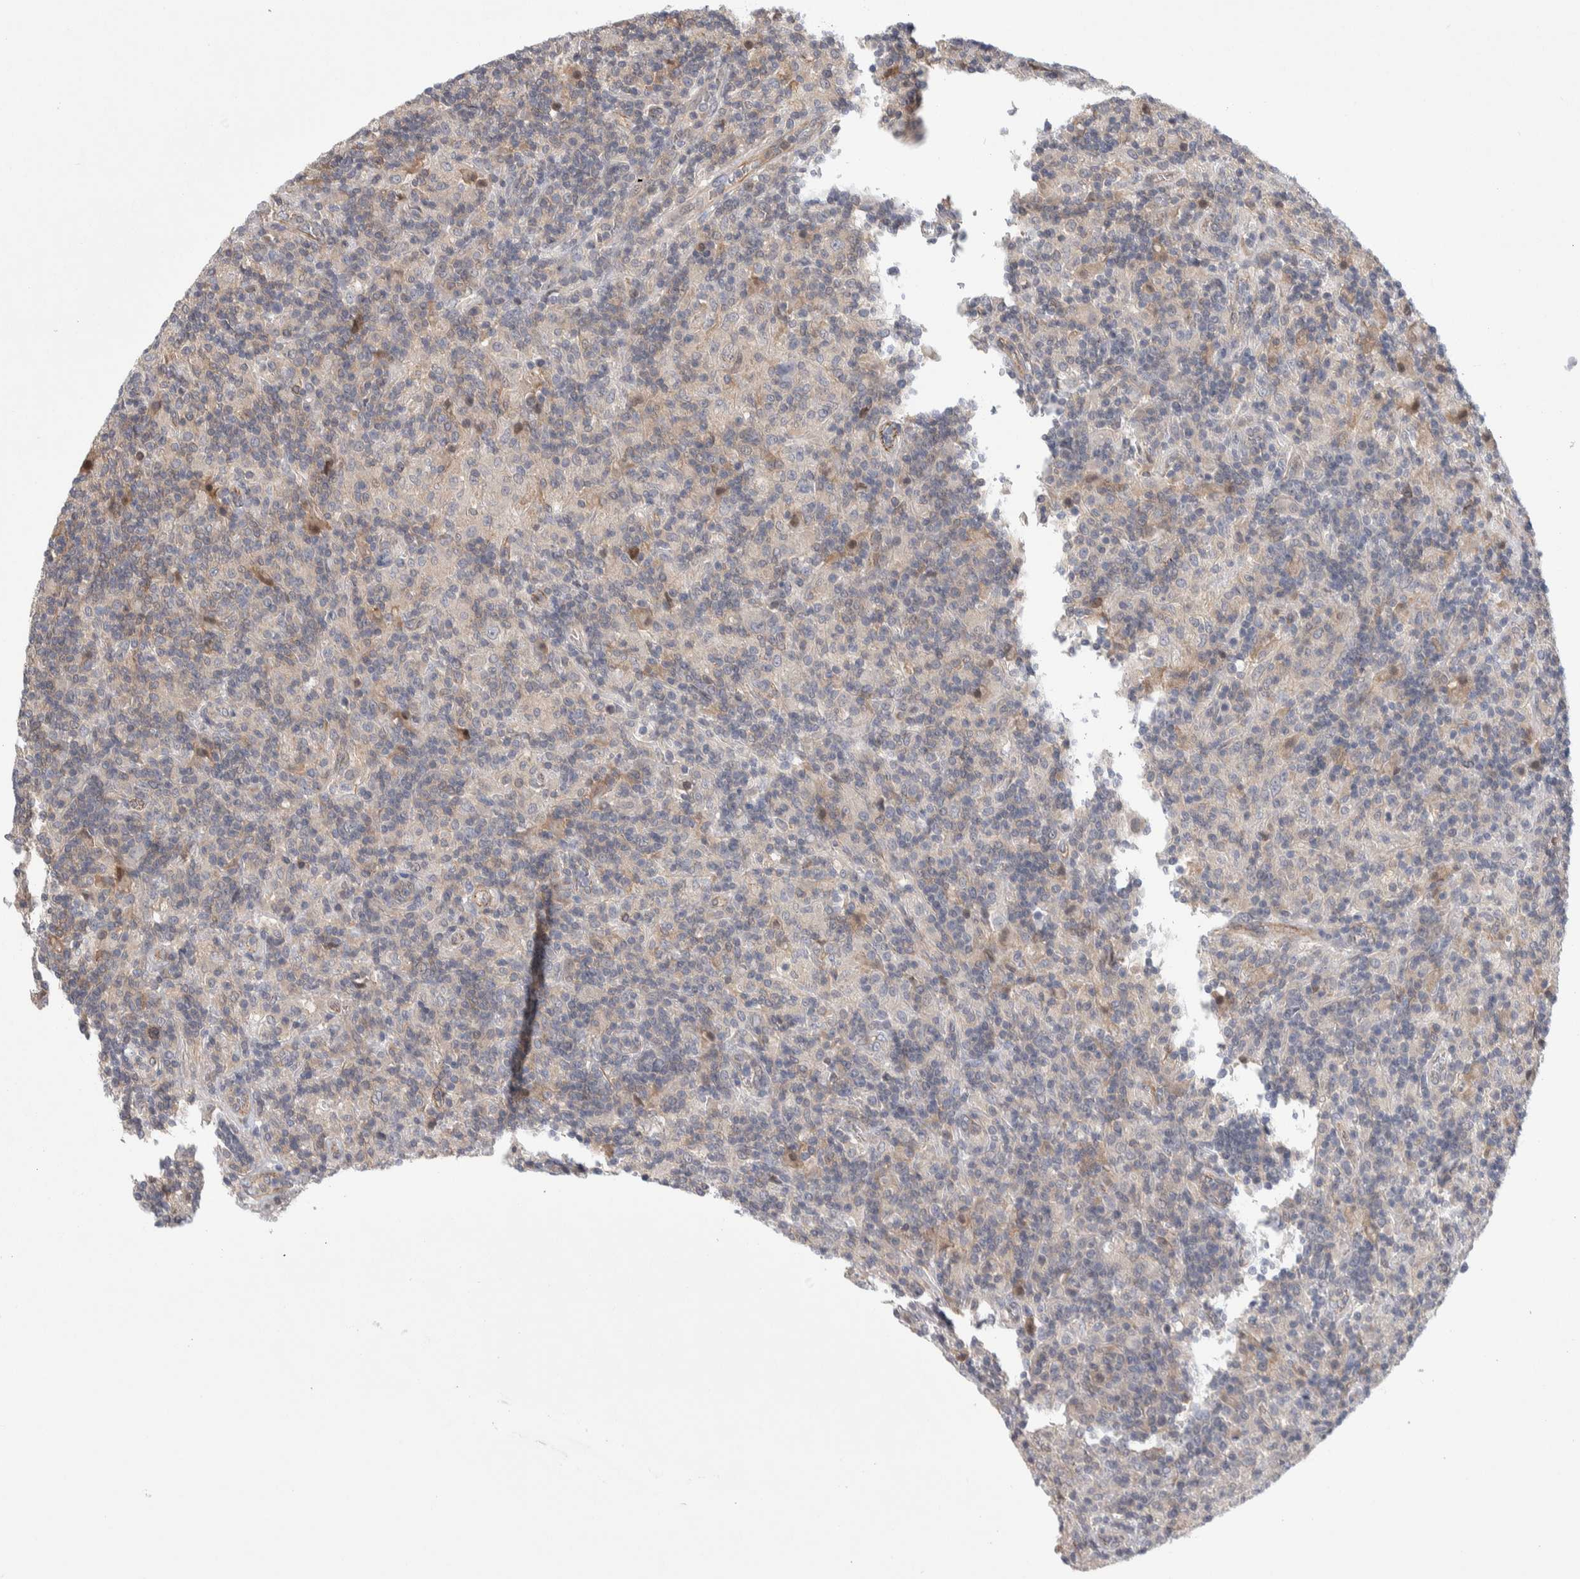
{"staining": {"intensity": "negative", "quantity": "none", "location": "none"}, "tissue": "lymphoma", "cell_type": "Tumor cells", "image_type": "cancer", "snomed": [{"axis": "morphology", "description": "Hodgkin's disease, NOS"}, {"axis": "topography", "description": "Lymph node"}], "caption": "There is no significant staining in tumor cells of Hodgkin's disease.", "gene": "ZNF862", "patient": {"sex": "male", "age": 70}}